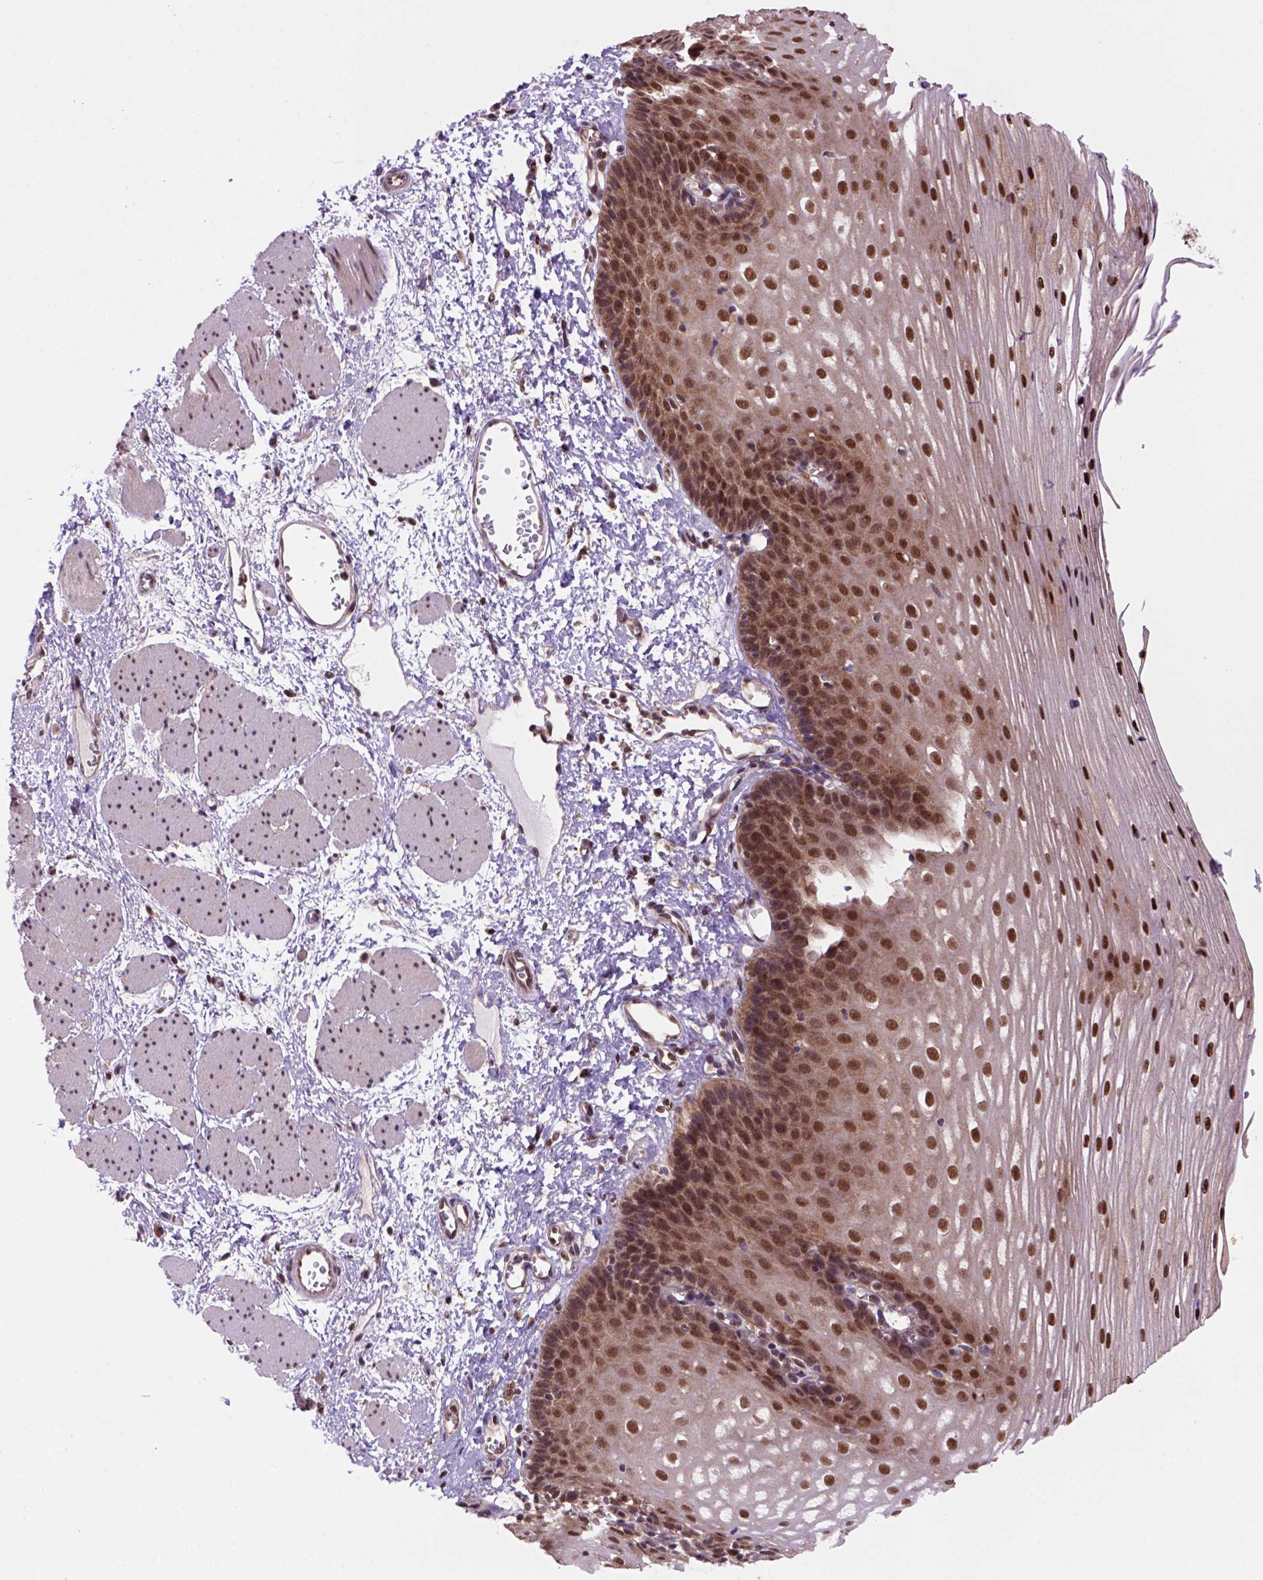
{"staining": {"intensity": "strong", "quantity": ">75%", "location": "cytoplasmic/membranous,nuclear"}, "tissue": "esophagus", "cell_type": "Squamous epithelial cells", "image_type": "normal", "snomed": [{"axis": "morphology", "description": "Normal tissue, NOS"}, {"axis": "topography", "description": "Esophagus"}], "caption": "Squamous epithelial cells exhibit high levels of strong cytoplasmic/membranous,nuclear positivity in about >75% of cells in benign human esophagus.", "gene": "PSMC2", "patient": {"sex": "male", "age": 62}}